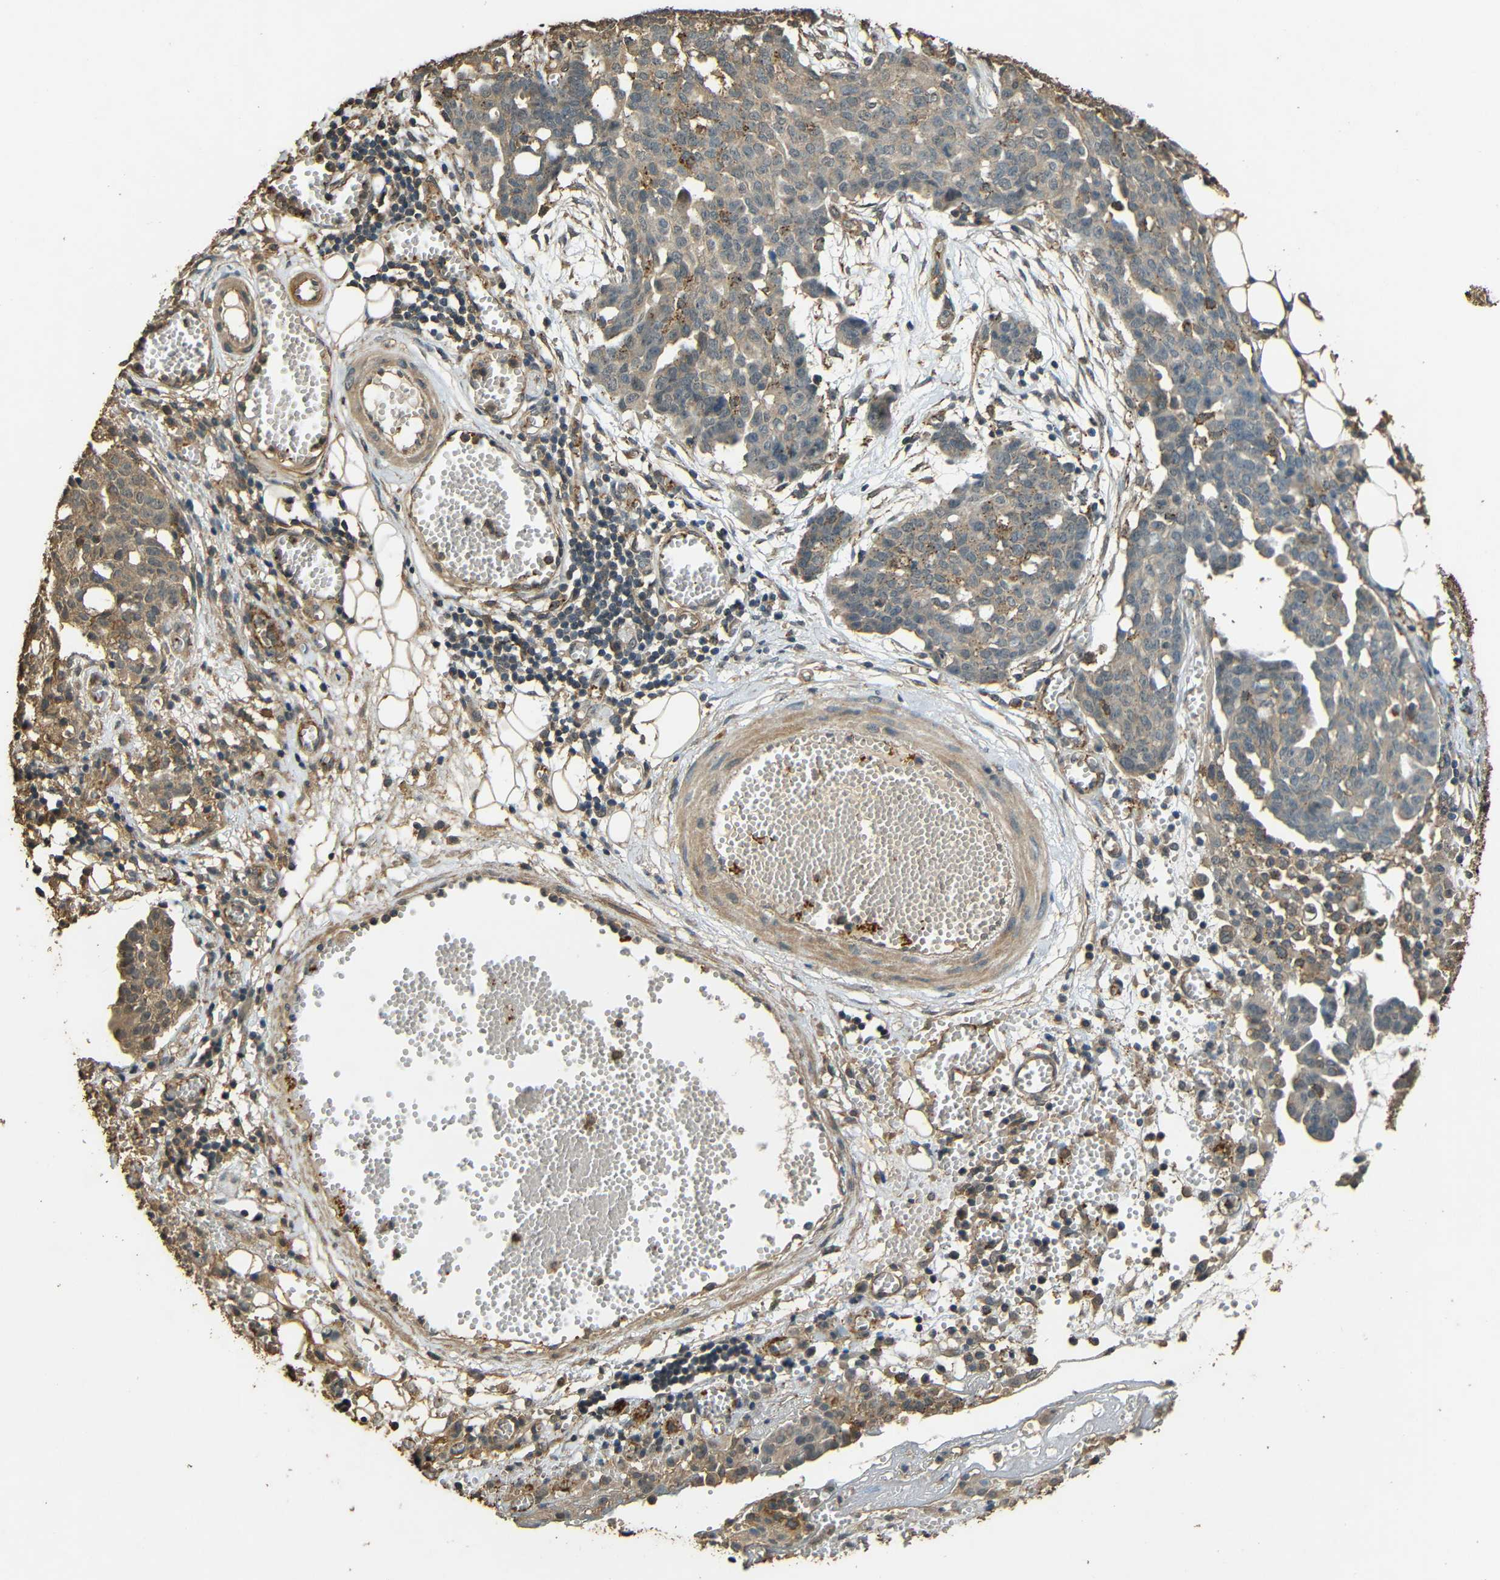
{"staining": {"intensity": "weak", "quantity": ">75%", "location": "cytoplasmic/membranous"}, "tissue": "ovarian cancer", "cell_type": "Tumor cells", "image_type": "cancer", "snomed": [{"axis": "morphology", "description": "Cystadenocarcinoma, serous, NOS"}, {"axis": "topography", "description": "Soft tissue"}, {"axis": "topography", "description": "Ovary"}], "caption": "Immunohistochemical staining of ovarian cancer (serous cystadenocarcinoma) shows weak cytoplasmic/membranous protein expression in about >75% of tumor cells.", "gene": "PDE5A", "patient": {"sex": "female", "age": 57}}